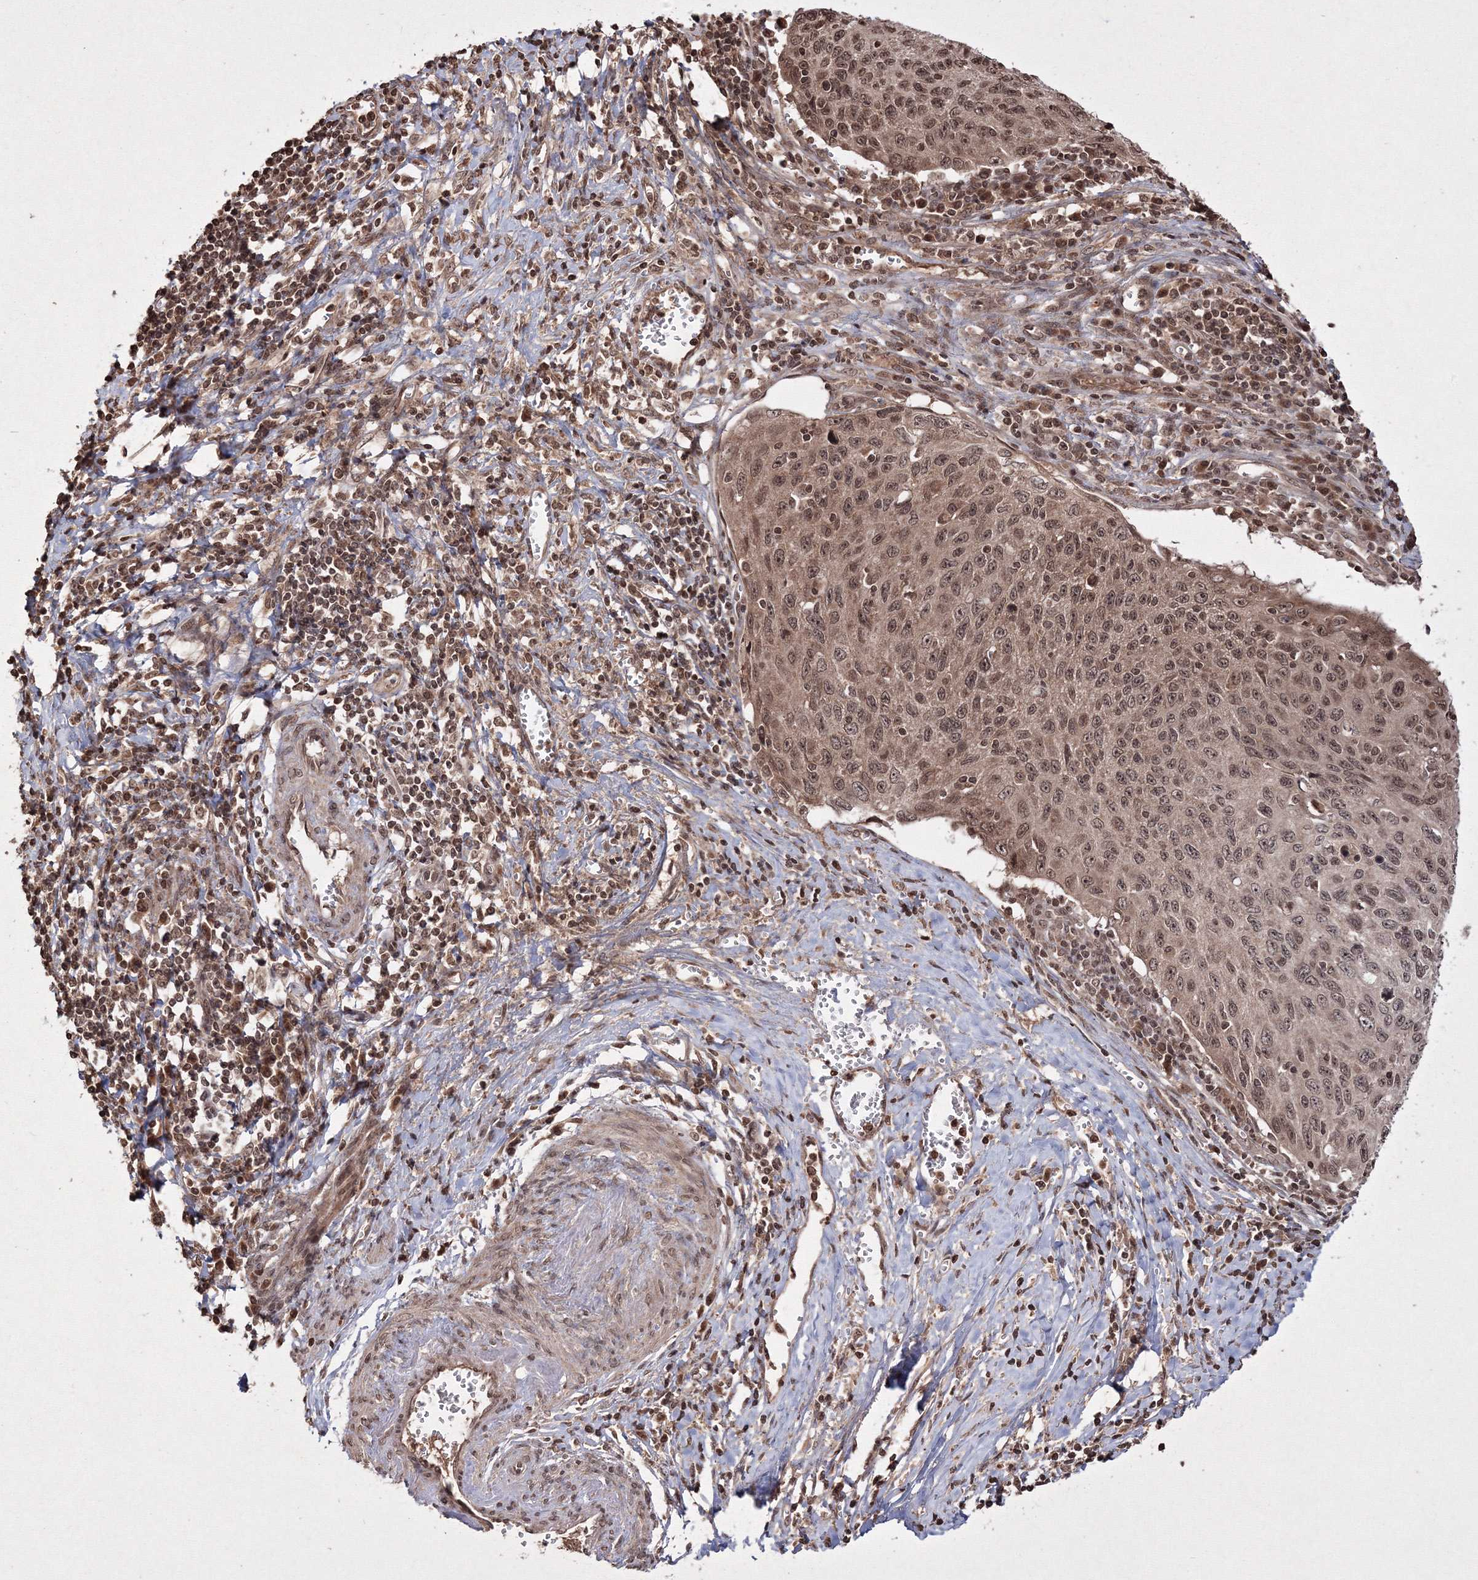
{"staining": {"intensity": "moderate", "quantity": ">75%", "location": "nuclear"}, "tissue": "cervical cancer", "cell_type": "Tumor cells", "image_type": "cancer", "snomed": [{"axis": "morphology", "description": "Squamous cell carcinoma, NOS"}, {"axis": "topography", "description": "Cervix"}], "caption": "The micrograph reveals staining of squamous cell carcinoma (cervical), revealing moderate nuclear protein staining (brown color) within tumor cells.", "gene": "PEX13", "patient": {"sex": "female", "age": 53}}